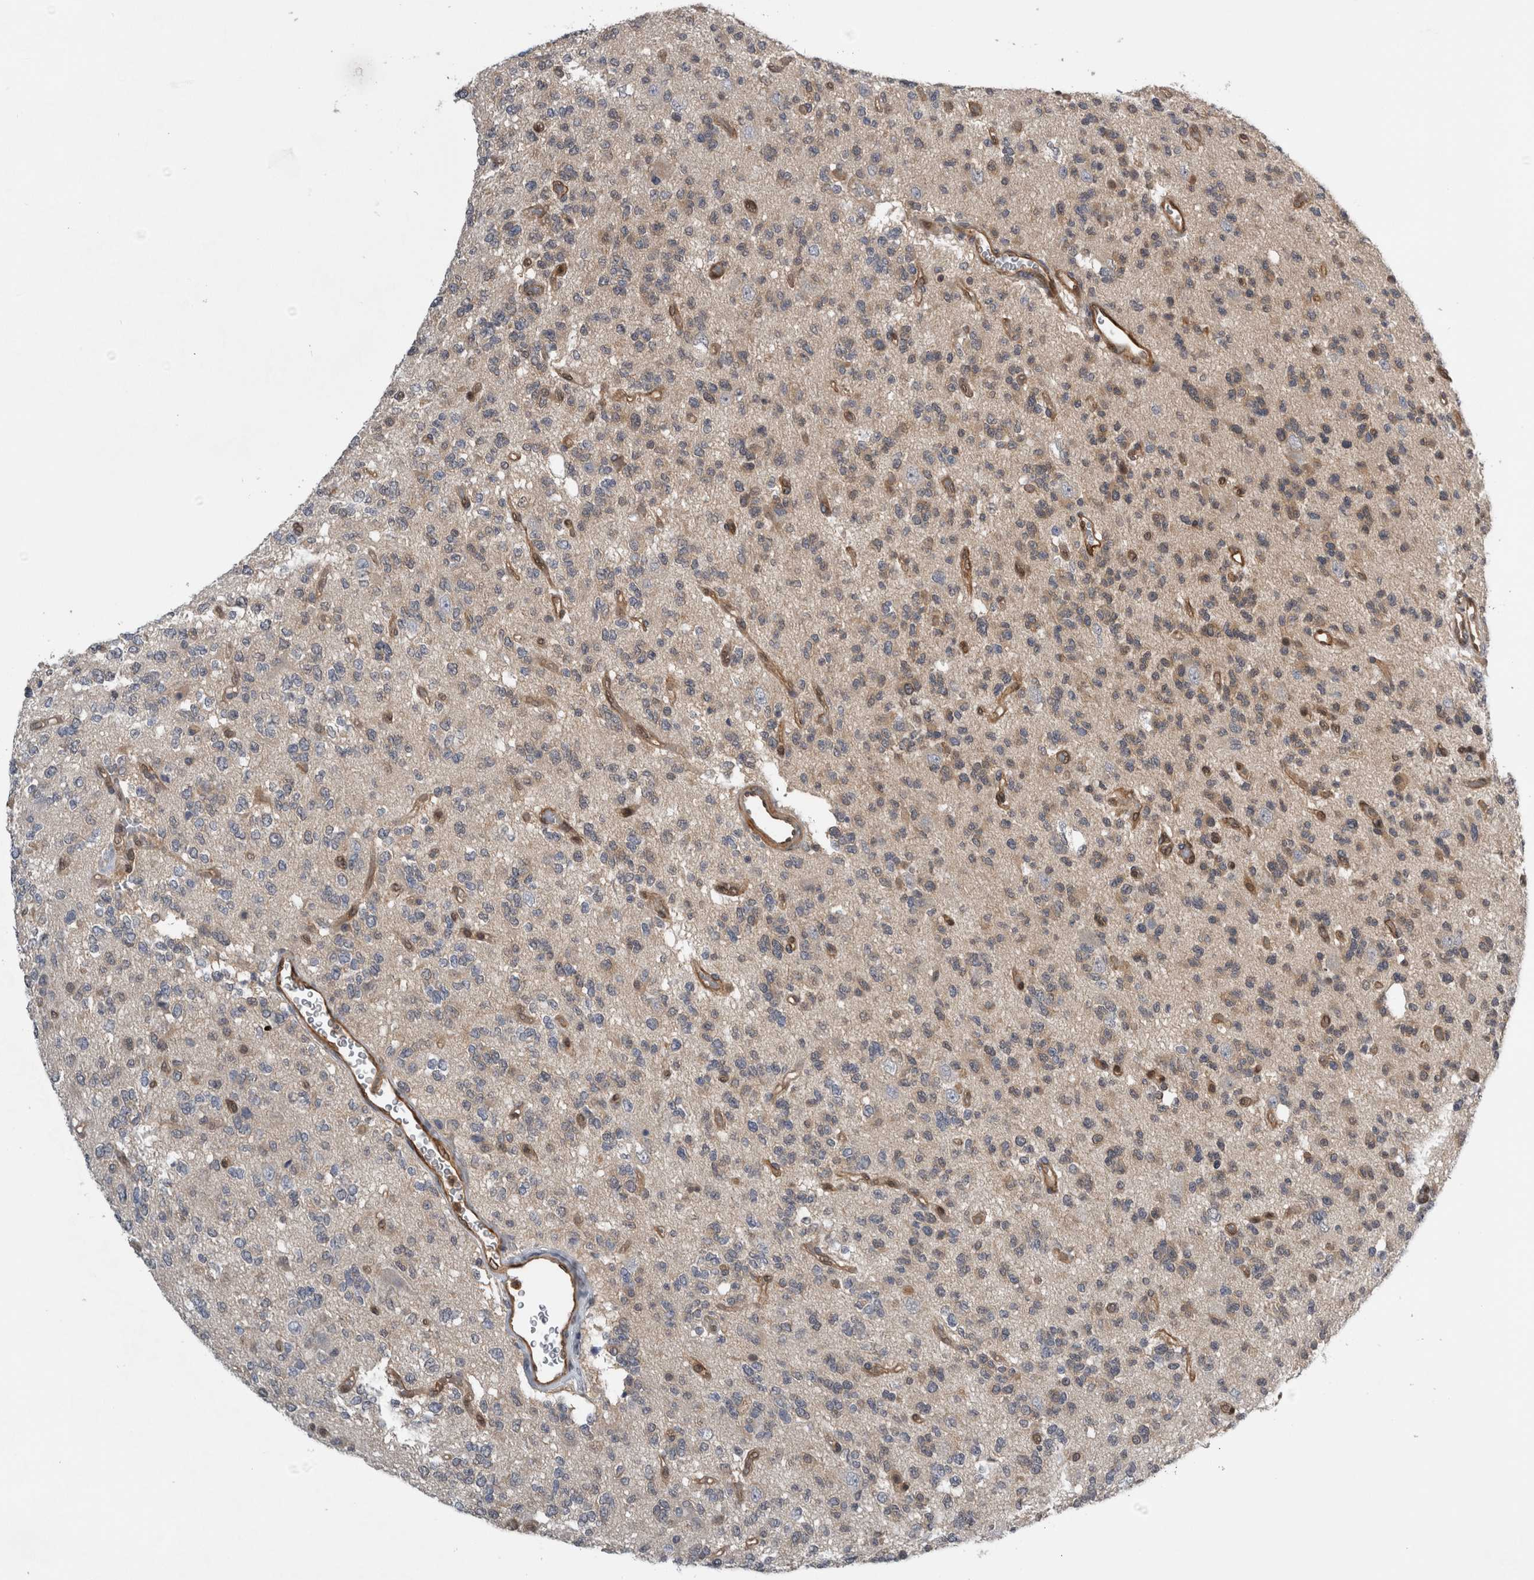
{"staining": {"intensity": "weak", "quantity": "<25%", "location": "cytoplasmic/membranous"}, "tissue": "glioma", "cell_type": "Tumor cells", "image_type": "cancer", "snomed": [{"axis": "morphology", "description": "Glioma, malignant, Low grade"}, {"axis": "topography", "description": "Brain"}], "caption": "A micrograph of human malignant glioma (low-grade) is negative for staining in tumor cells. Brightfield microscopy of immunohistochemistry (IHC) stained with DAB (3,3'-diaminobenzidine) (brown) and hematoxylin (blue), captured at high magnification.", "gene": "NAPRT", "patient": {"sex": "male", "age": 38}}